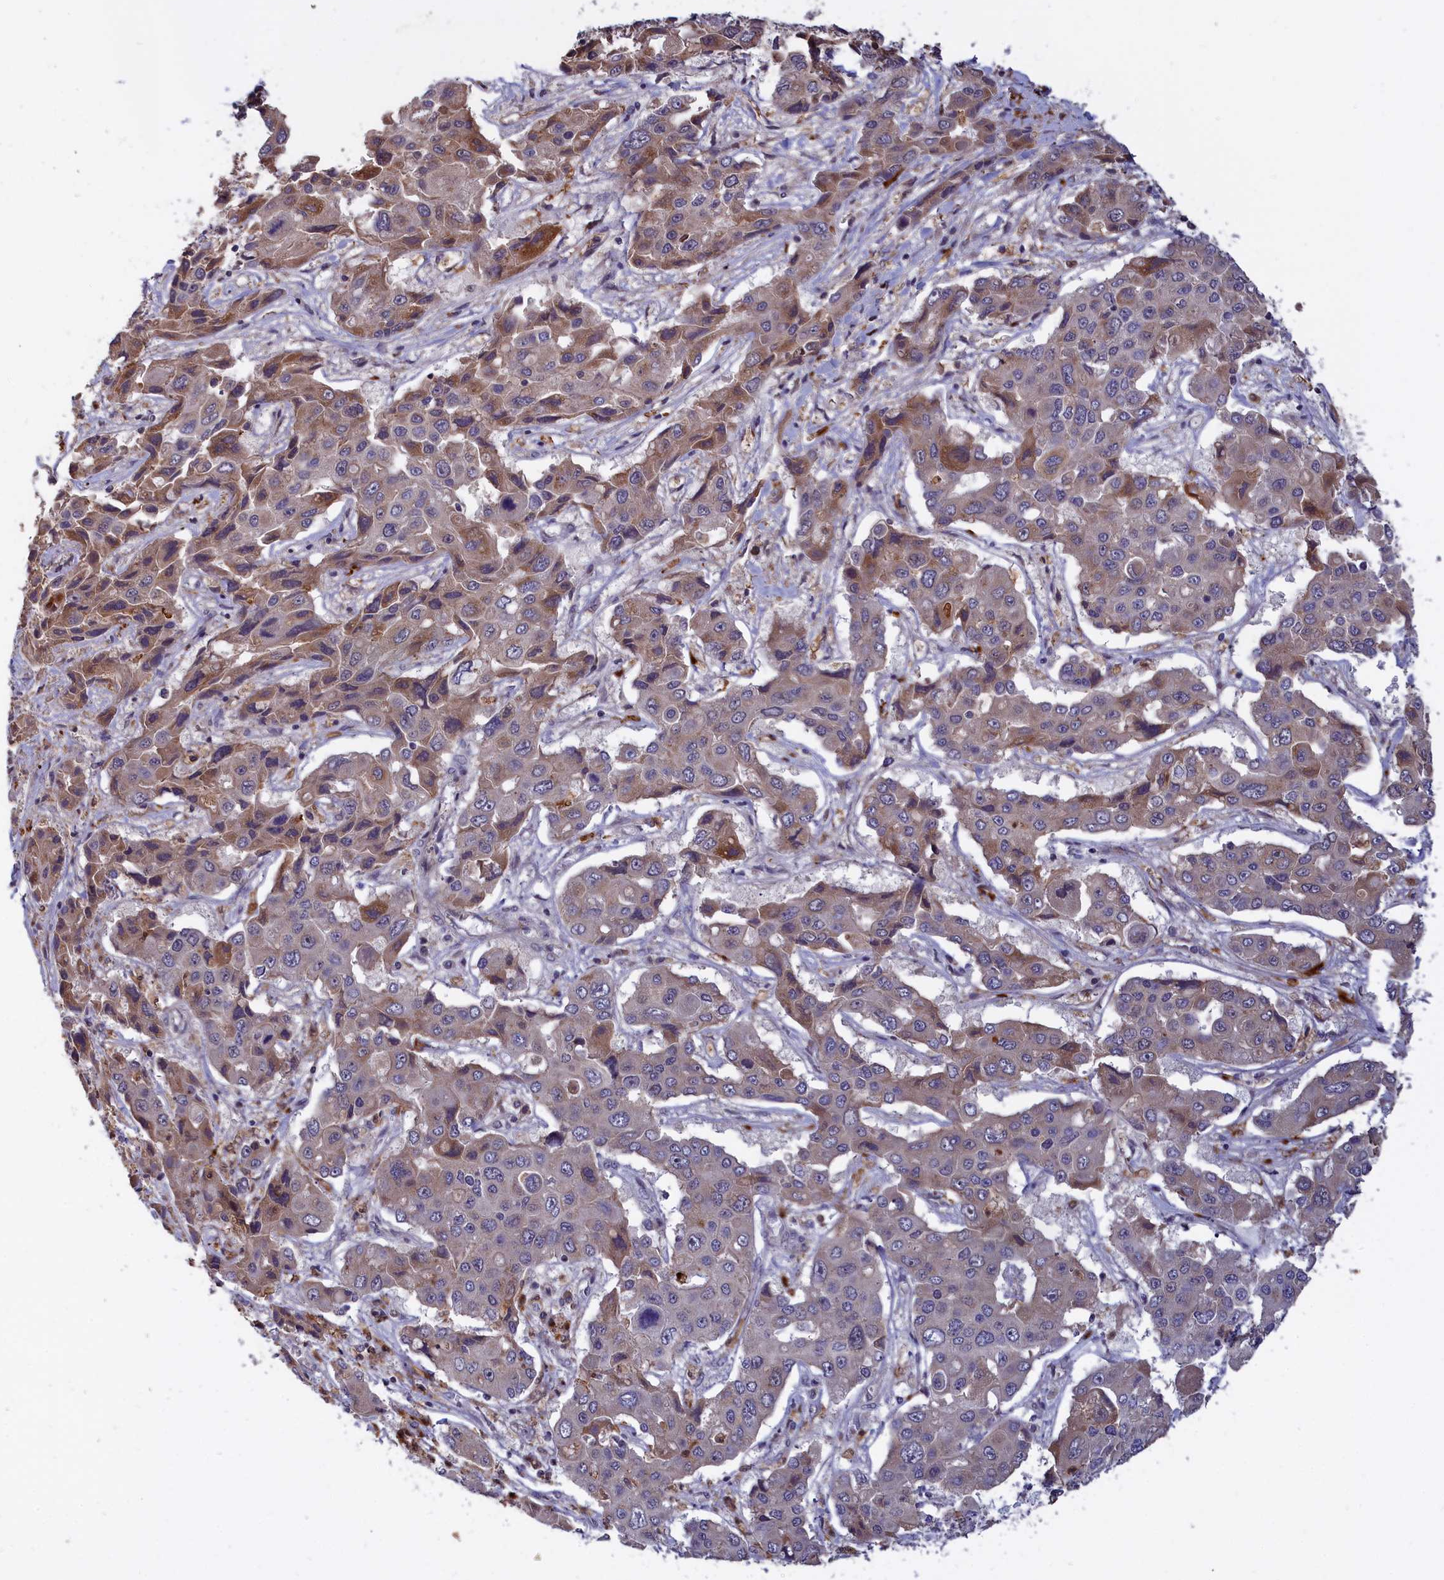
{"staining": {"intensity": "weak", "quantity": "25%-75%", "location": "cytoplasmic/membranous"}, "tissue": "liver cancer", "cell_type": "Tumor cells", "image_type": "cancer", "snomed": [{"axis": "morphology", "description": "Cholangiocarcinoma"}, {"axis": "topography", "description": "Liver"}], "caption": "Protein expression analysis of cholangiocarcinoma (liver) demonstrates weak cytoplasmic/membranous positivity in about 25%-75% of tumor cells. The protein of interest is stained brown, and the nuclei are stained in blue (DAB (3,3'-diaminobenzidine) IHC with brightfield microscopy, high magnification).", "gene": "EPB41L4B", "patient": {"sex": "male", "age": 67}}